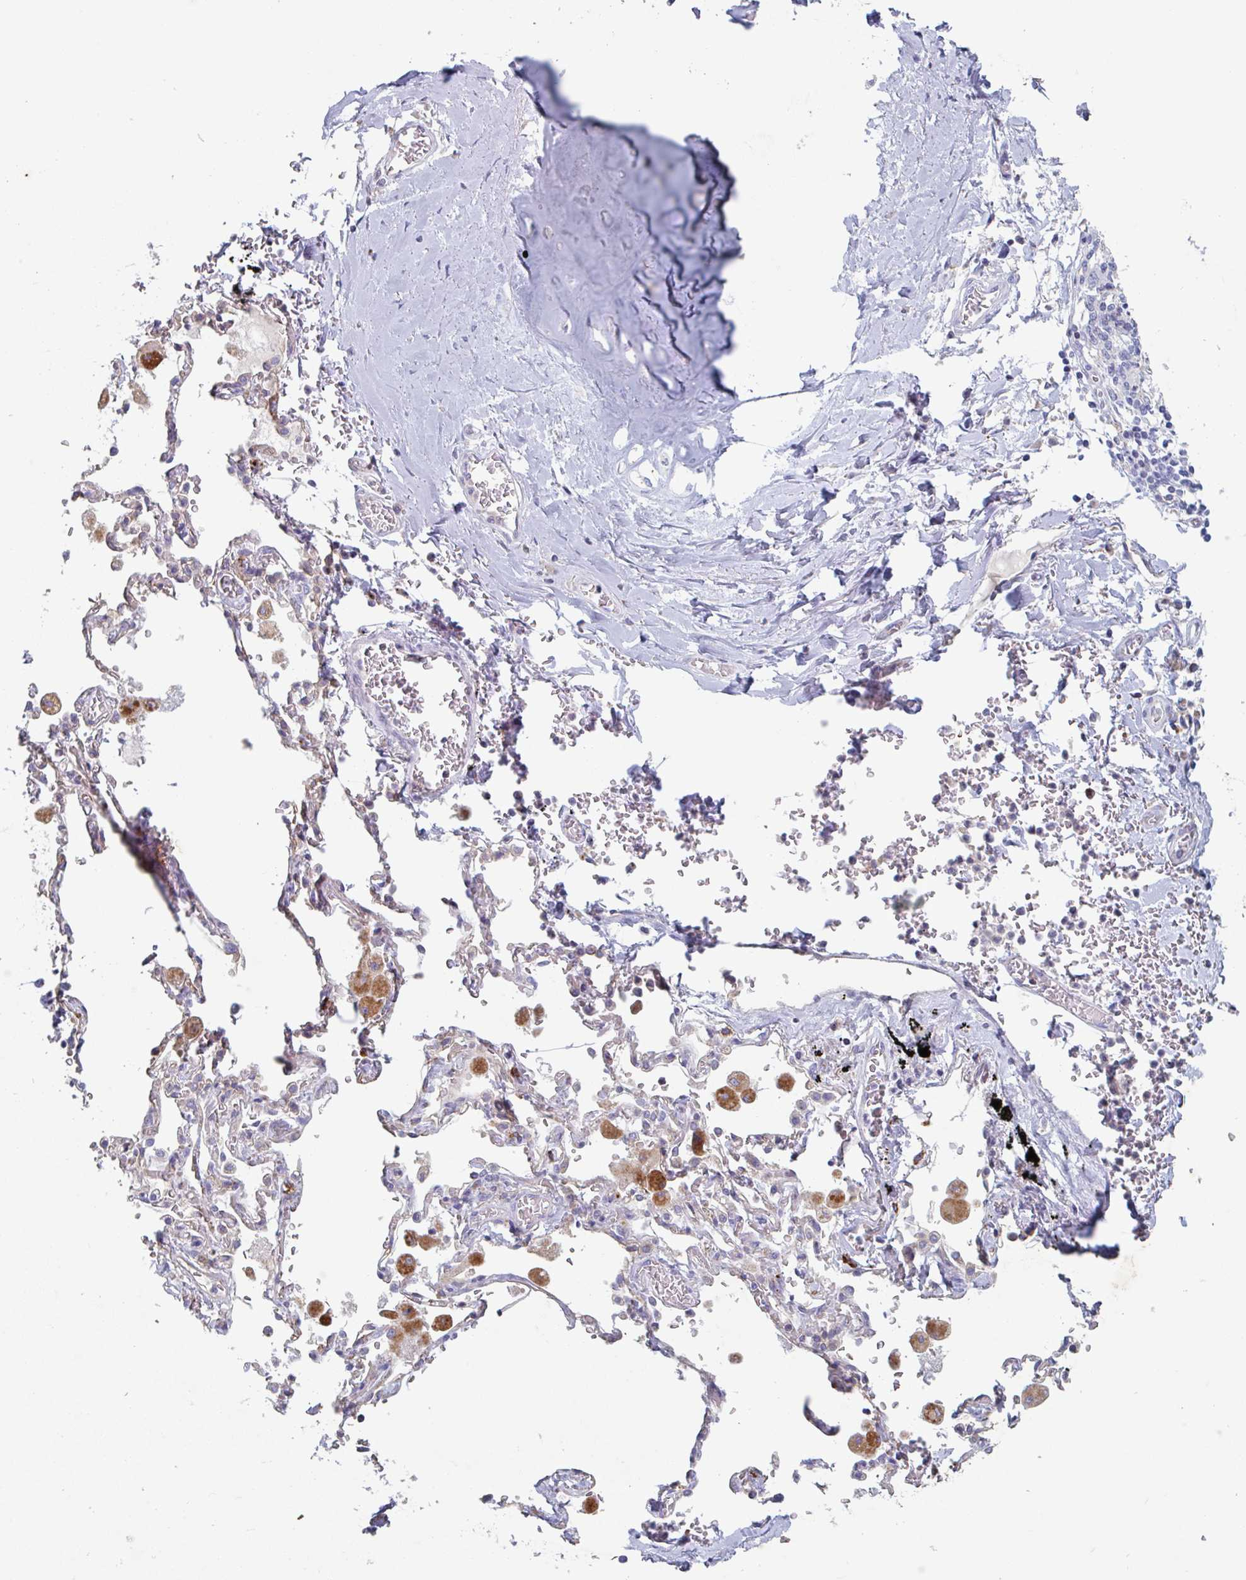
{"staining": {"intensity": "negative", "quantity": "none", "location": "none"}, "tissue": "adipose tissue", "cell_type": "Adipocytes", "image_type": "normal", "snomed": [{"axis": "morphology", "description": "Normal tissue, NOS"}, {"axis": "morphology", "description": "Degeneration, NOS"}, {"axis": "topography", "description": "Cartilage tissue"}, {"axis": "topography", "description": "Lung"}], "caption": "Adipocytes show no significant positivity in unremarkable adipose tissue. (DAB immunohistochemistry with hematoxylin counter stain).", "gene": "MANBA", "patient": {"sex": "female", "age": 61}}